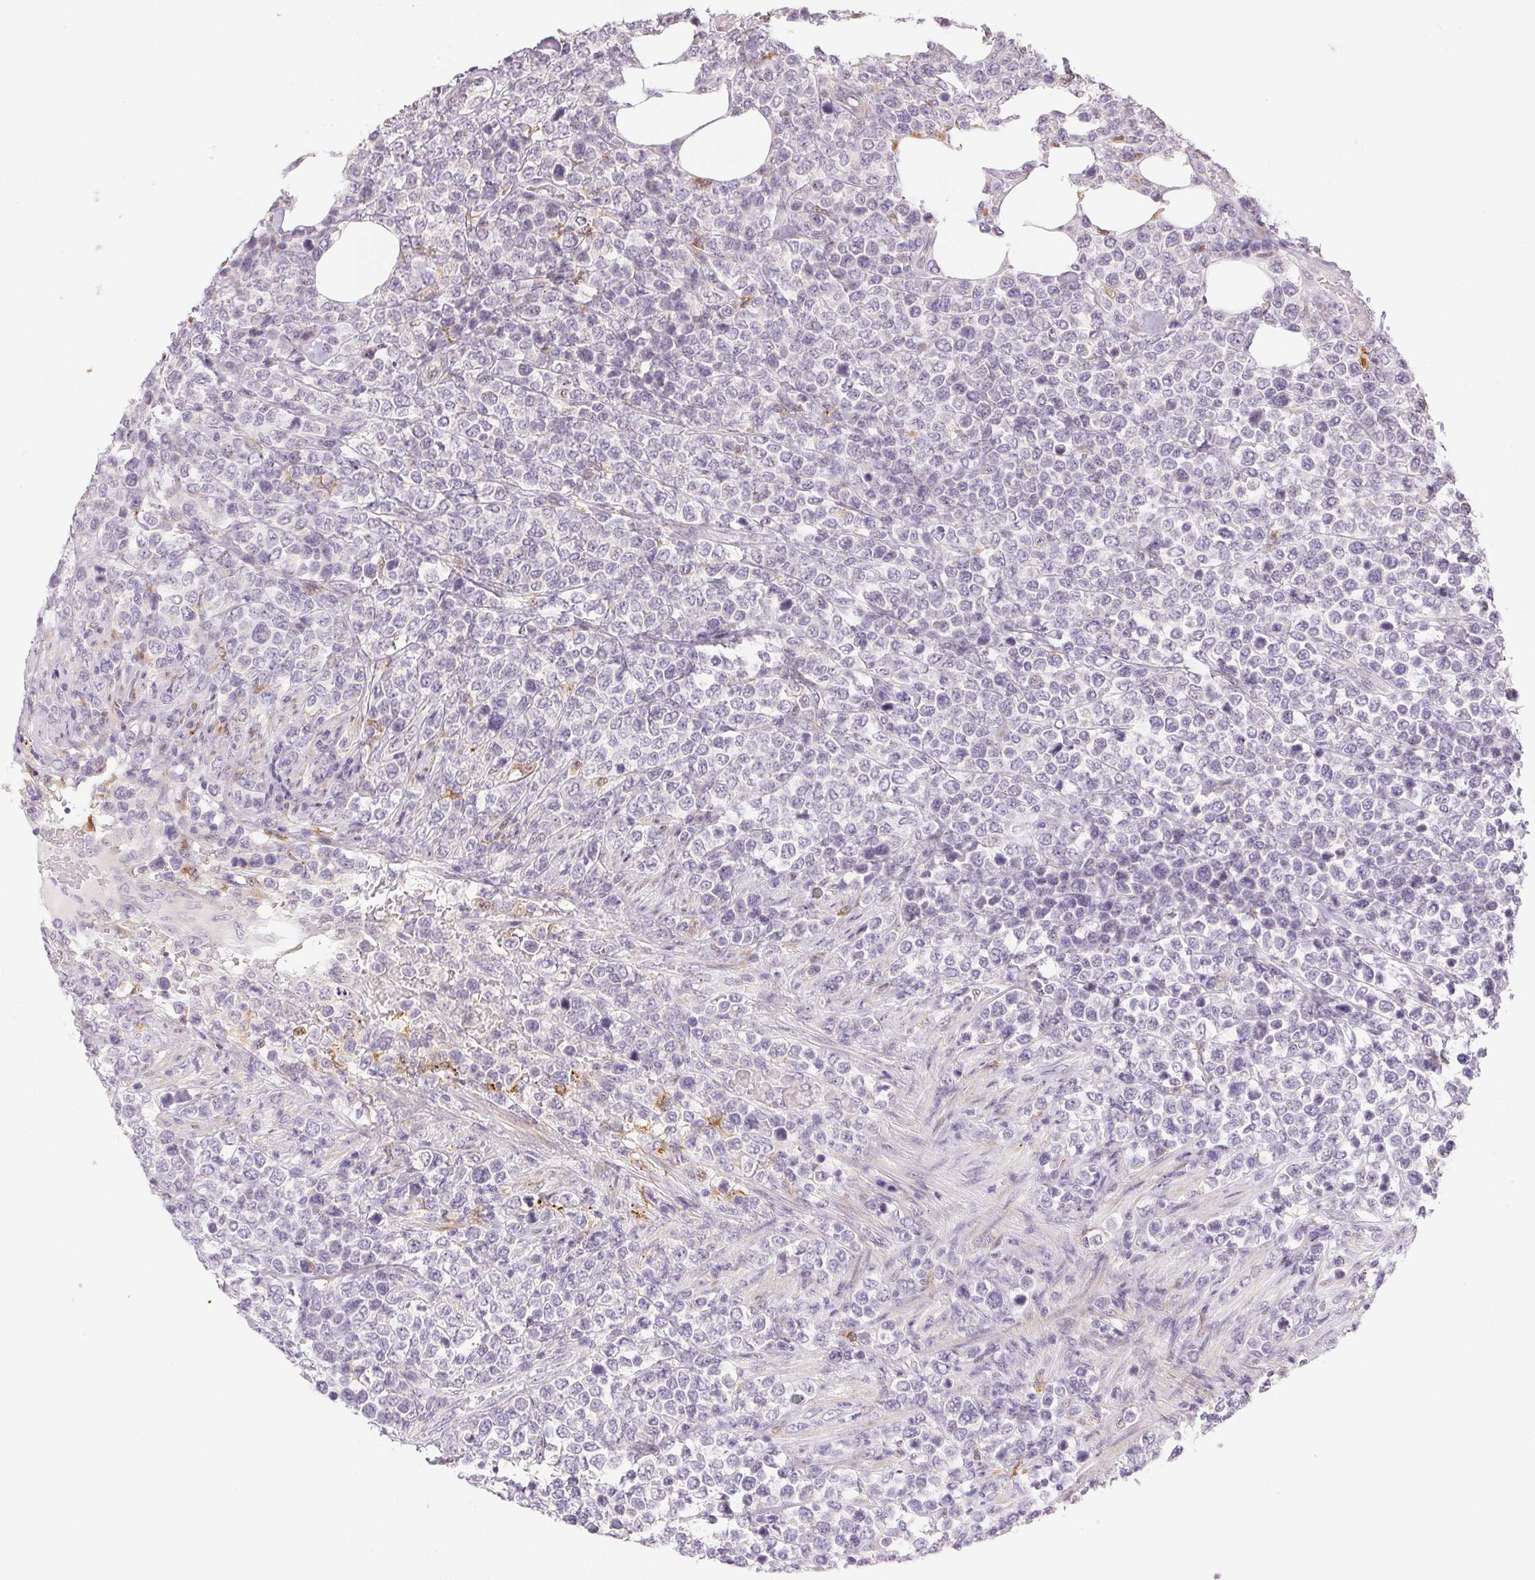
{"staining": {"intensity": "negative", "quantity": "none", "location": "none"}, "tissue": "lymphoma", "cell_type": "Tumor cells", "image_type": "cancer", "snomed": [{"axis": "morphology", "description": "Malignant lymphoma, non-Hodgkin's type, High grade"}, {"axis": "topography", "description": "Soft tissue"}], "caption": "There is no significant expression in tumor cells of malignant lymphoma, non-Hodgkin's type (high-grade).", "gene": "RPGRIP1", "patient": {"sex": "female", "age": 56}}